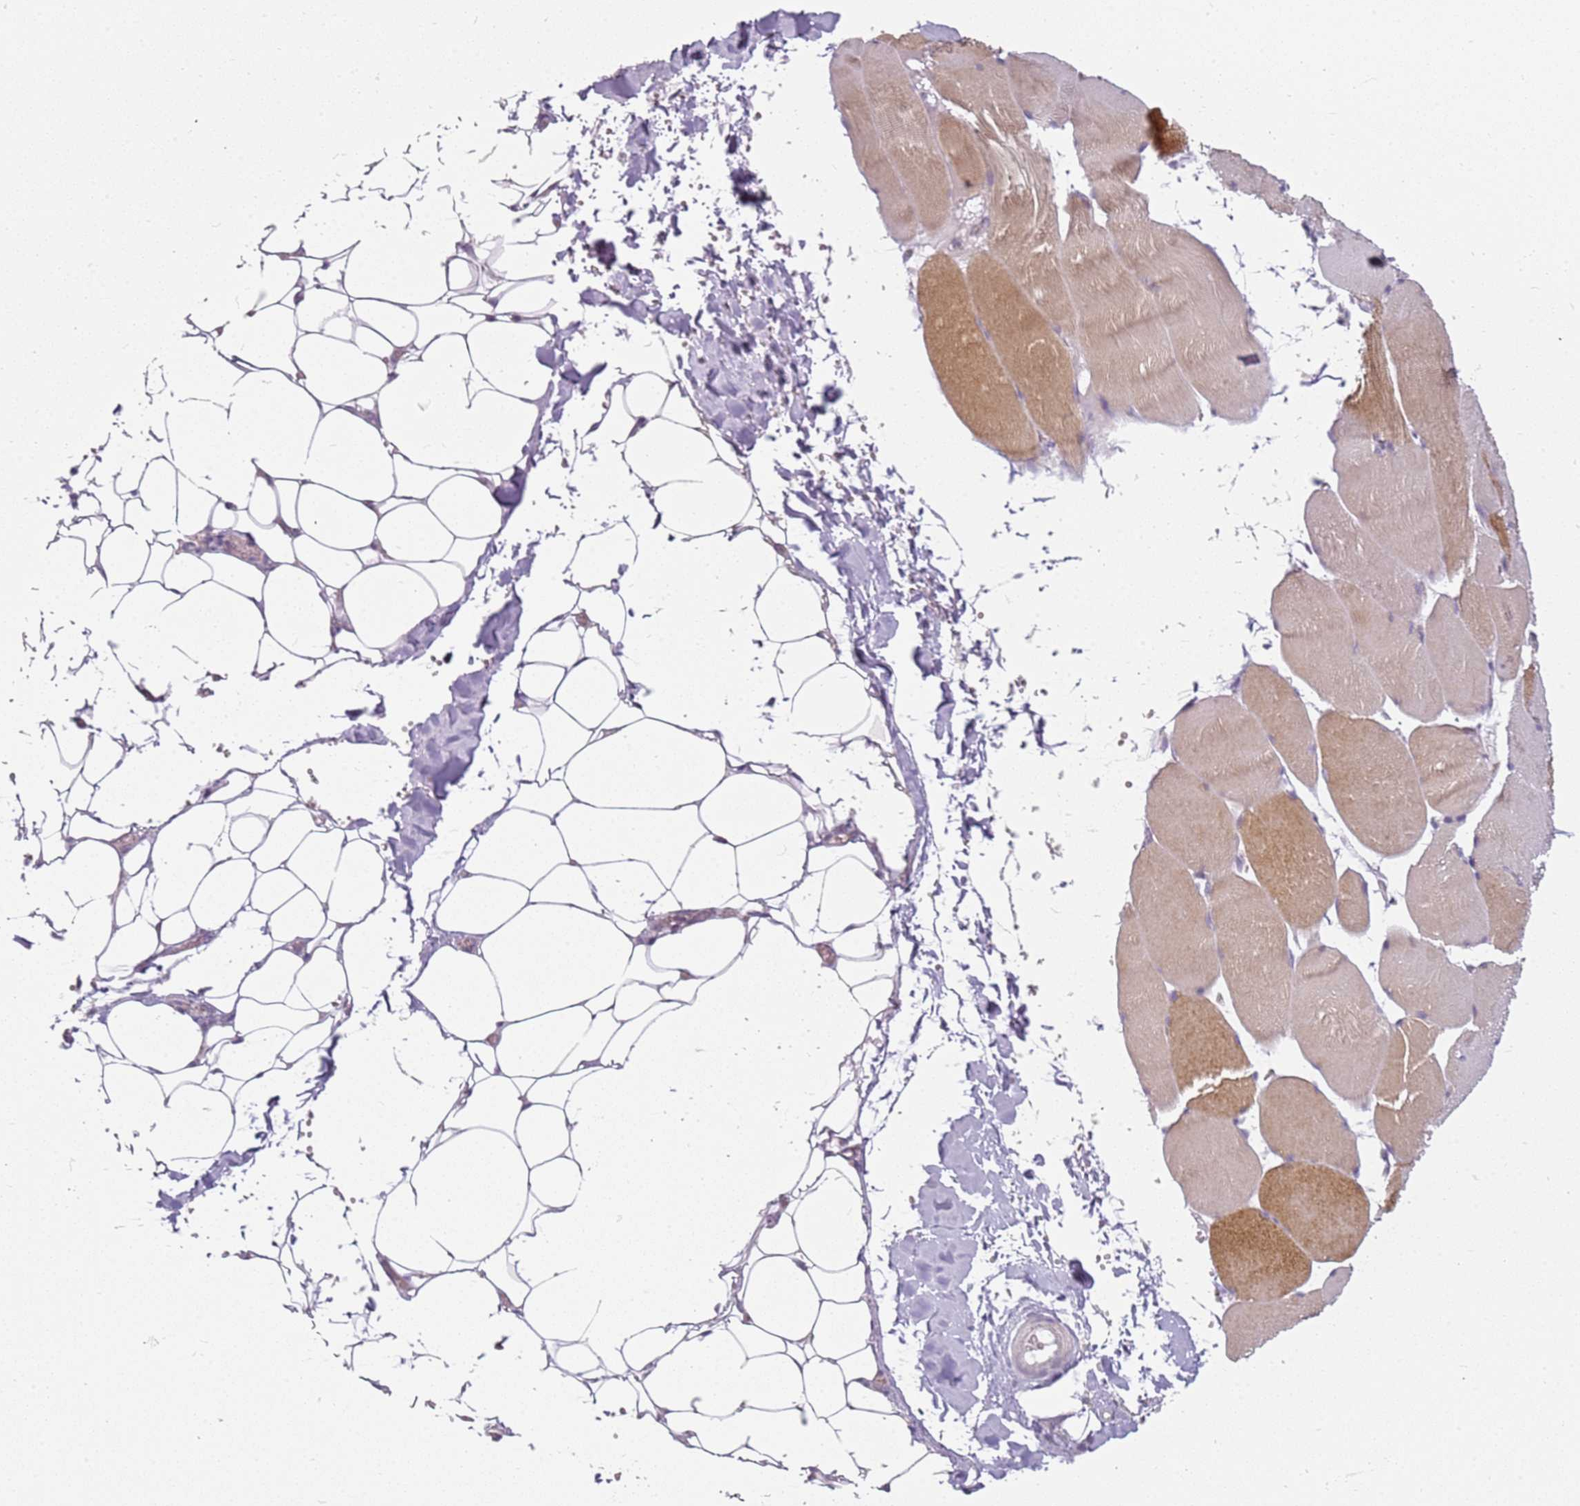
{"staining": {"intensity": "negative", "quantity": "none", "location": "none"}, "tissue": "adipose tissue", "cell_type": "Adipocytes", "image_type": "normal", "snomed": [{"axis": "morphology", "description": "Normal tissue, NOS"}, {"axis": "topography", "description": "Skeletal muscle"}, {"axis": "topography", "description": "Peripheral nerve tissue"}], "caption": "Adipocytes show no significant expression in benign adipose tissue. Brightfield microscopy of immunohistochemistry (IHC) stained with DAB (3,3'-diaminobenzidine) (brown) and hematoxylin (blue), captured at high magnification.", "gene": "DEFB116", "patient": {"sex": "female", "age": 55}}